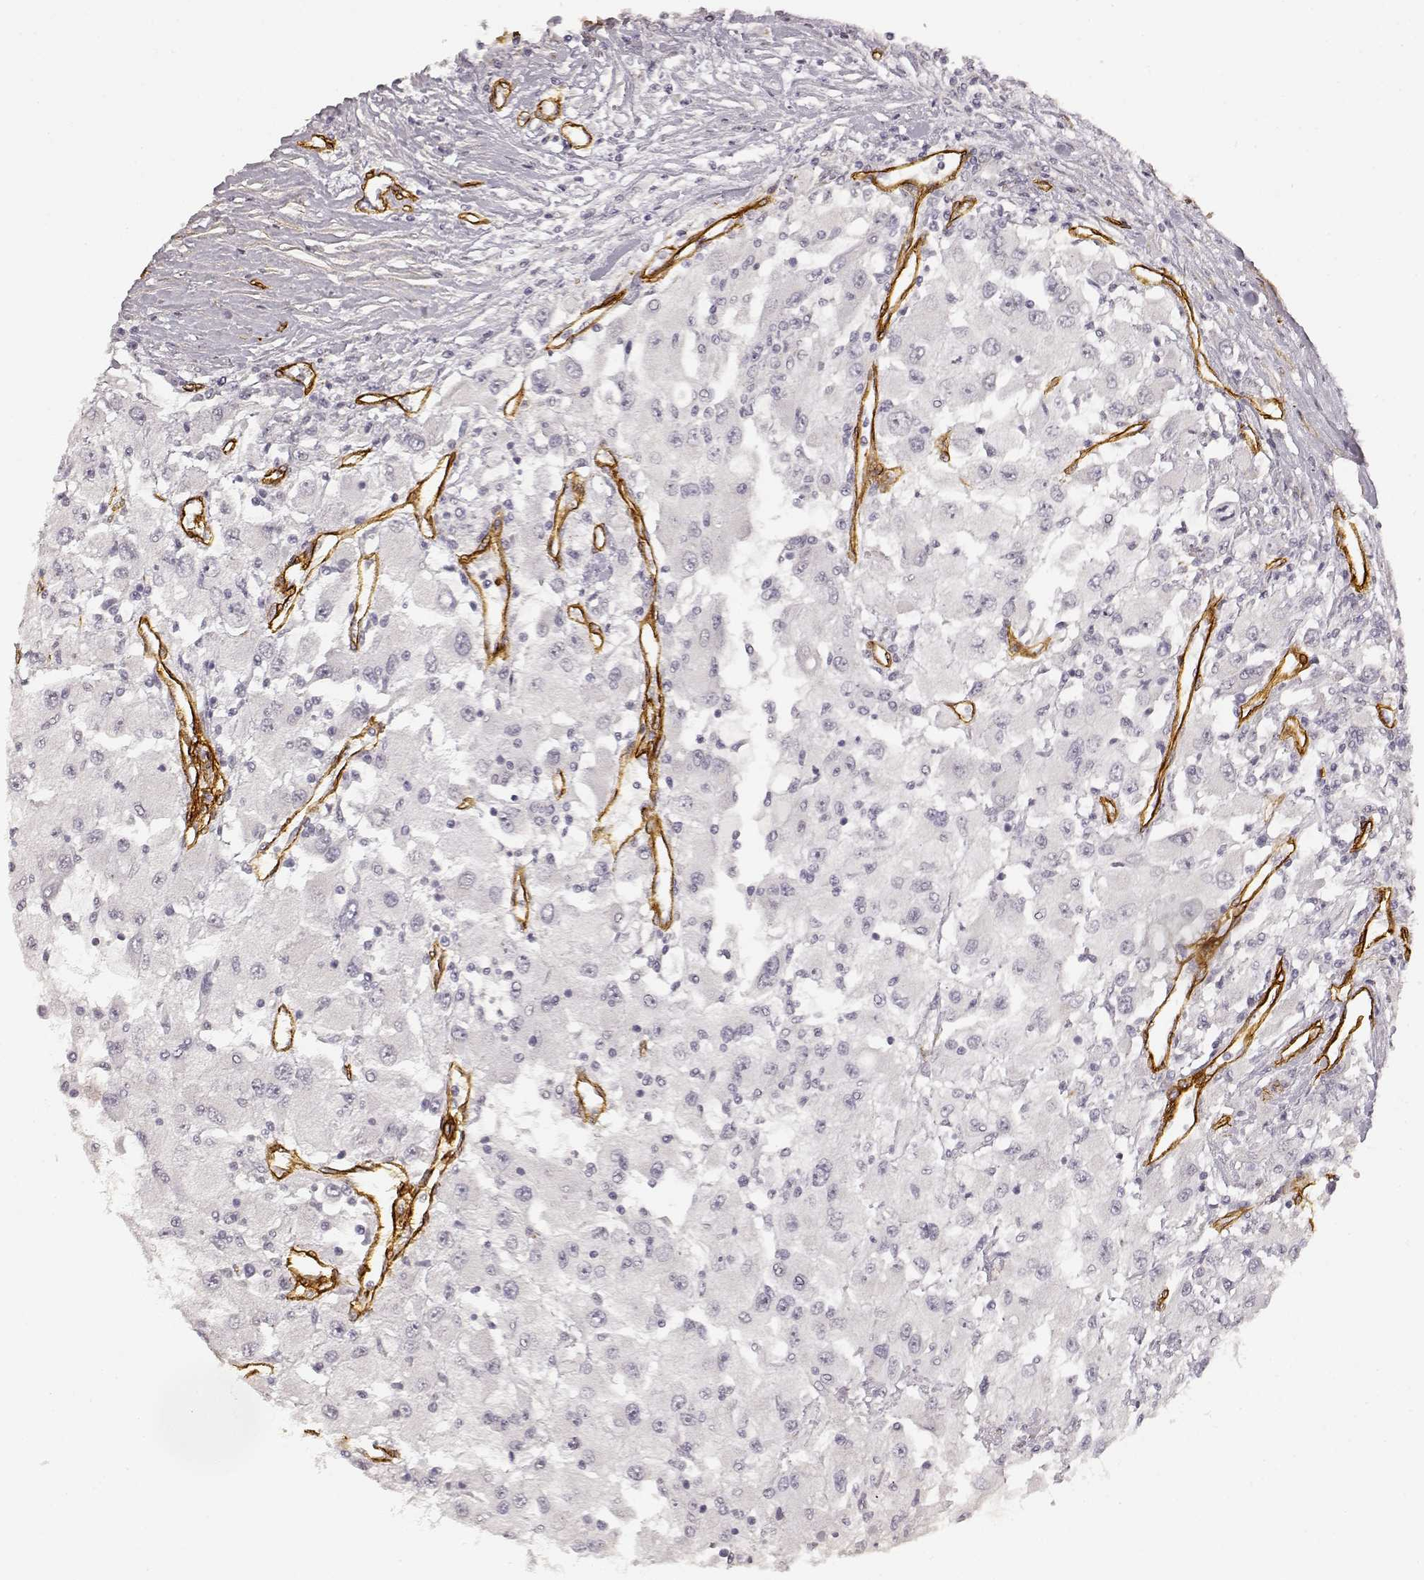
{"staining": {"intensity": "negative", "quantity": "none", "location": "none"}, "tissue": "renal cancer", "cell_type": "Tumor cells", "image_type": "cancer", "snomed": [{"axis": "morphology", "description": "Adenocarcinoma, NOS"}, {"axis": "topography", "description": "Kidney"}], "caption": "Human adenocarcinoma (renal) stained for a protein using immunohistochemistry demonstrates no staining in tumor cells.", "gene": "LAMA4", "patient": {"sex": "female", "age": 67}}